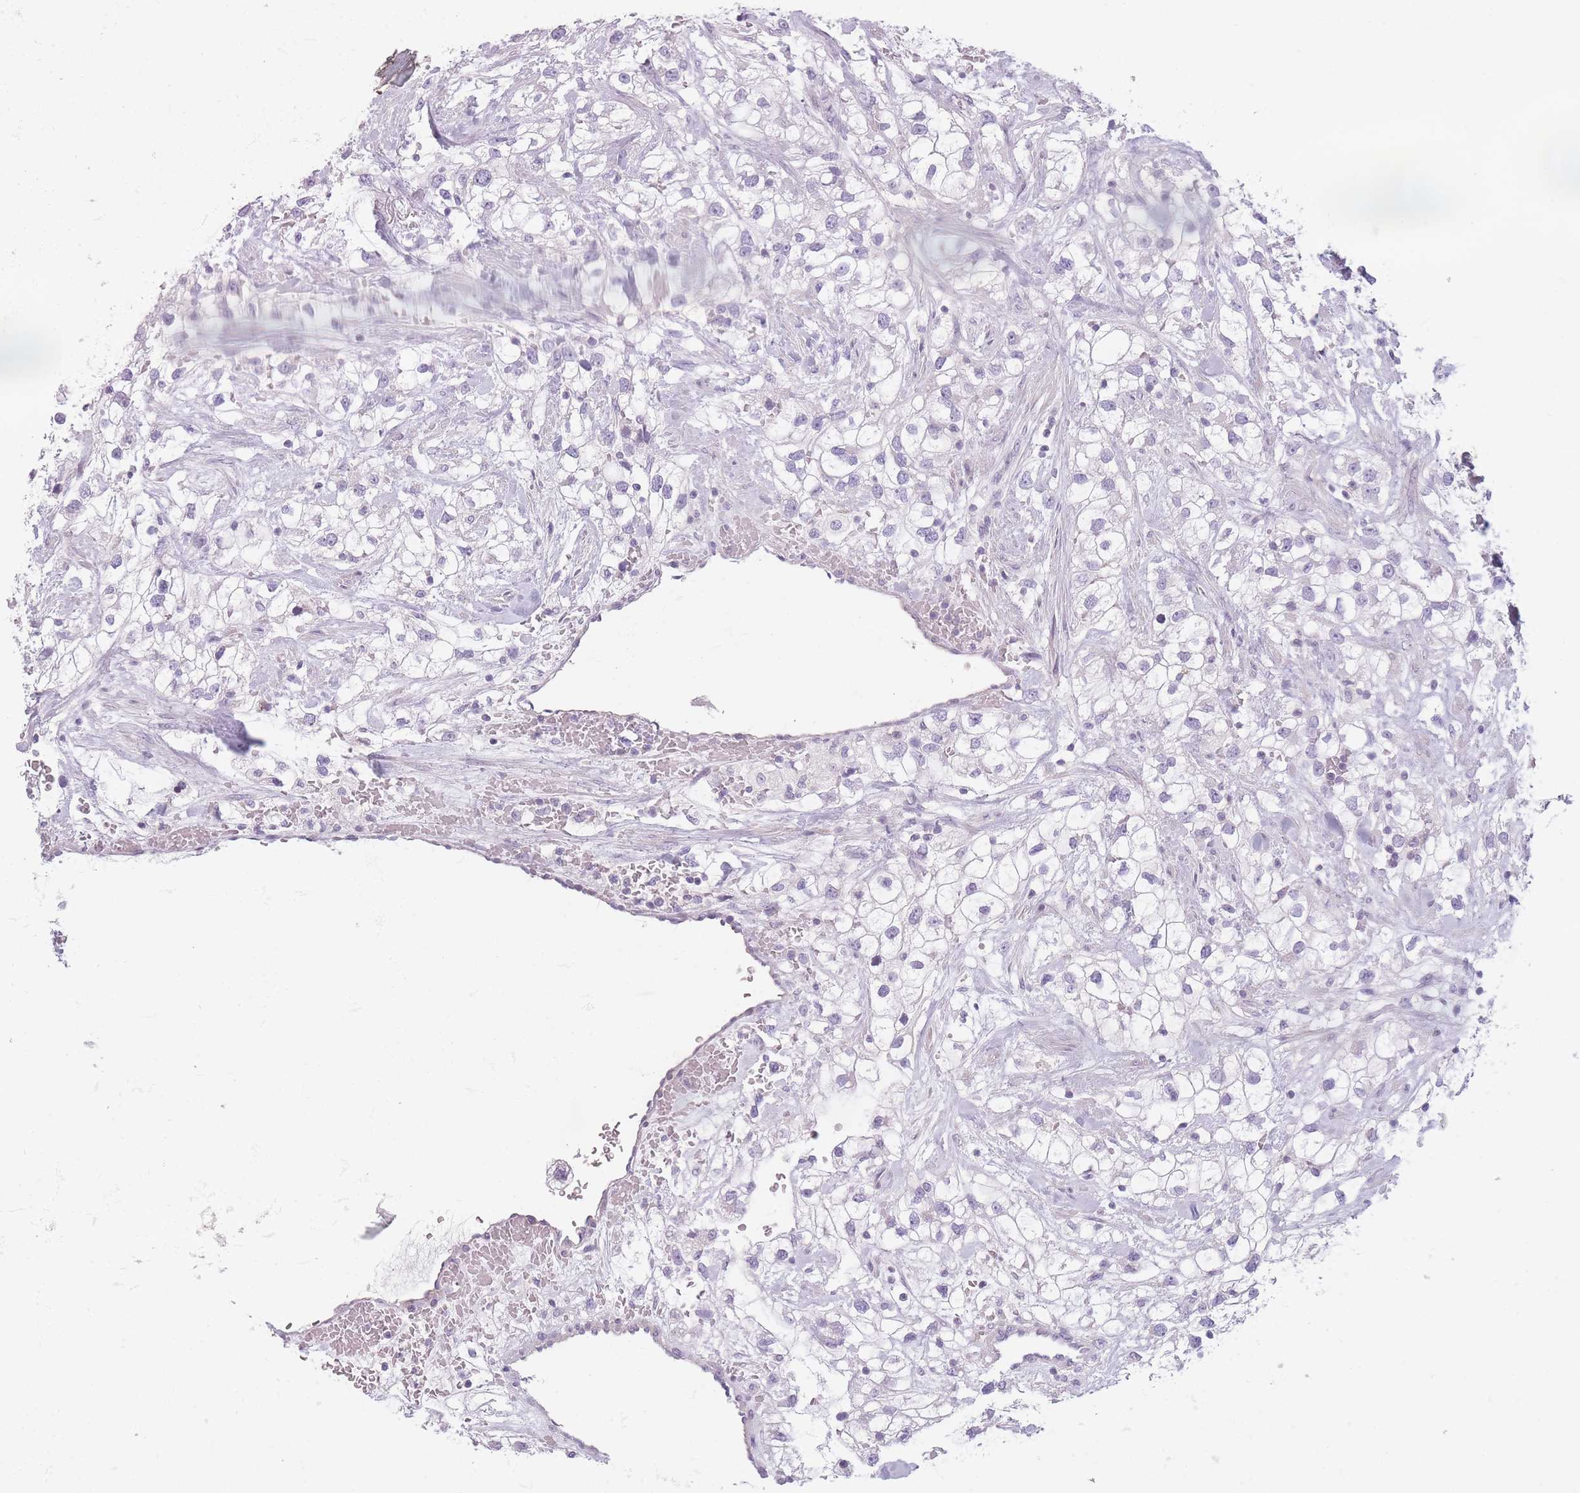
{"staining": {"intensity": "negative", "quantity": "none", "location": "none"}, "tissue": "renal cancer", "cell_type": "Tumor cells", "image_type": "cancer", "snomed": [{"axis": "morphology", "description": "Adenocarcinoma, NOS"}, {"axis": "topography", "description": "Kidney"}], "caption": "IHC histopathology image of human renal cancer (adenocarcinoma) stained for a protein (brown), which reveals no staining in tumor cells.", "gene": "GGT1", "patient": {"sex": "male", "age": 59}}